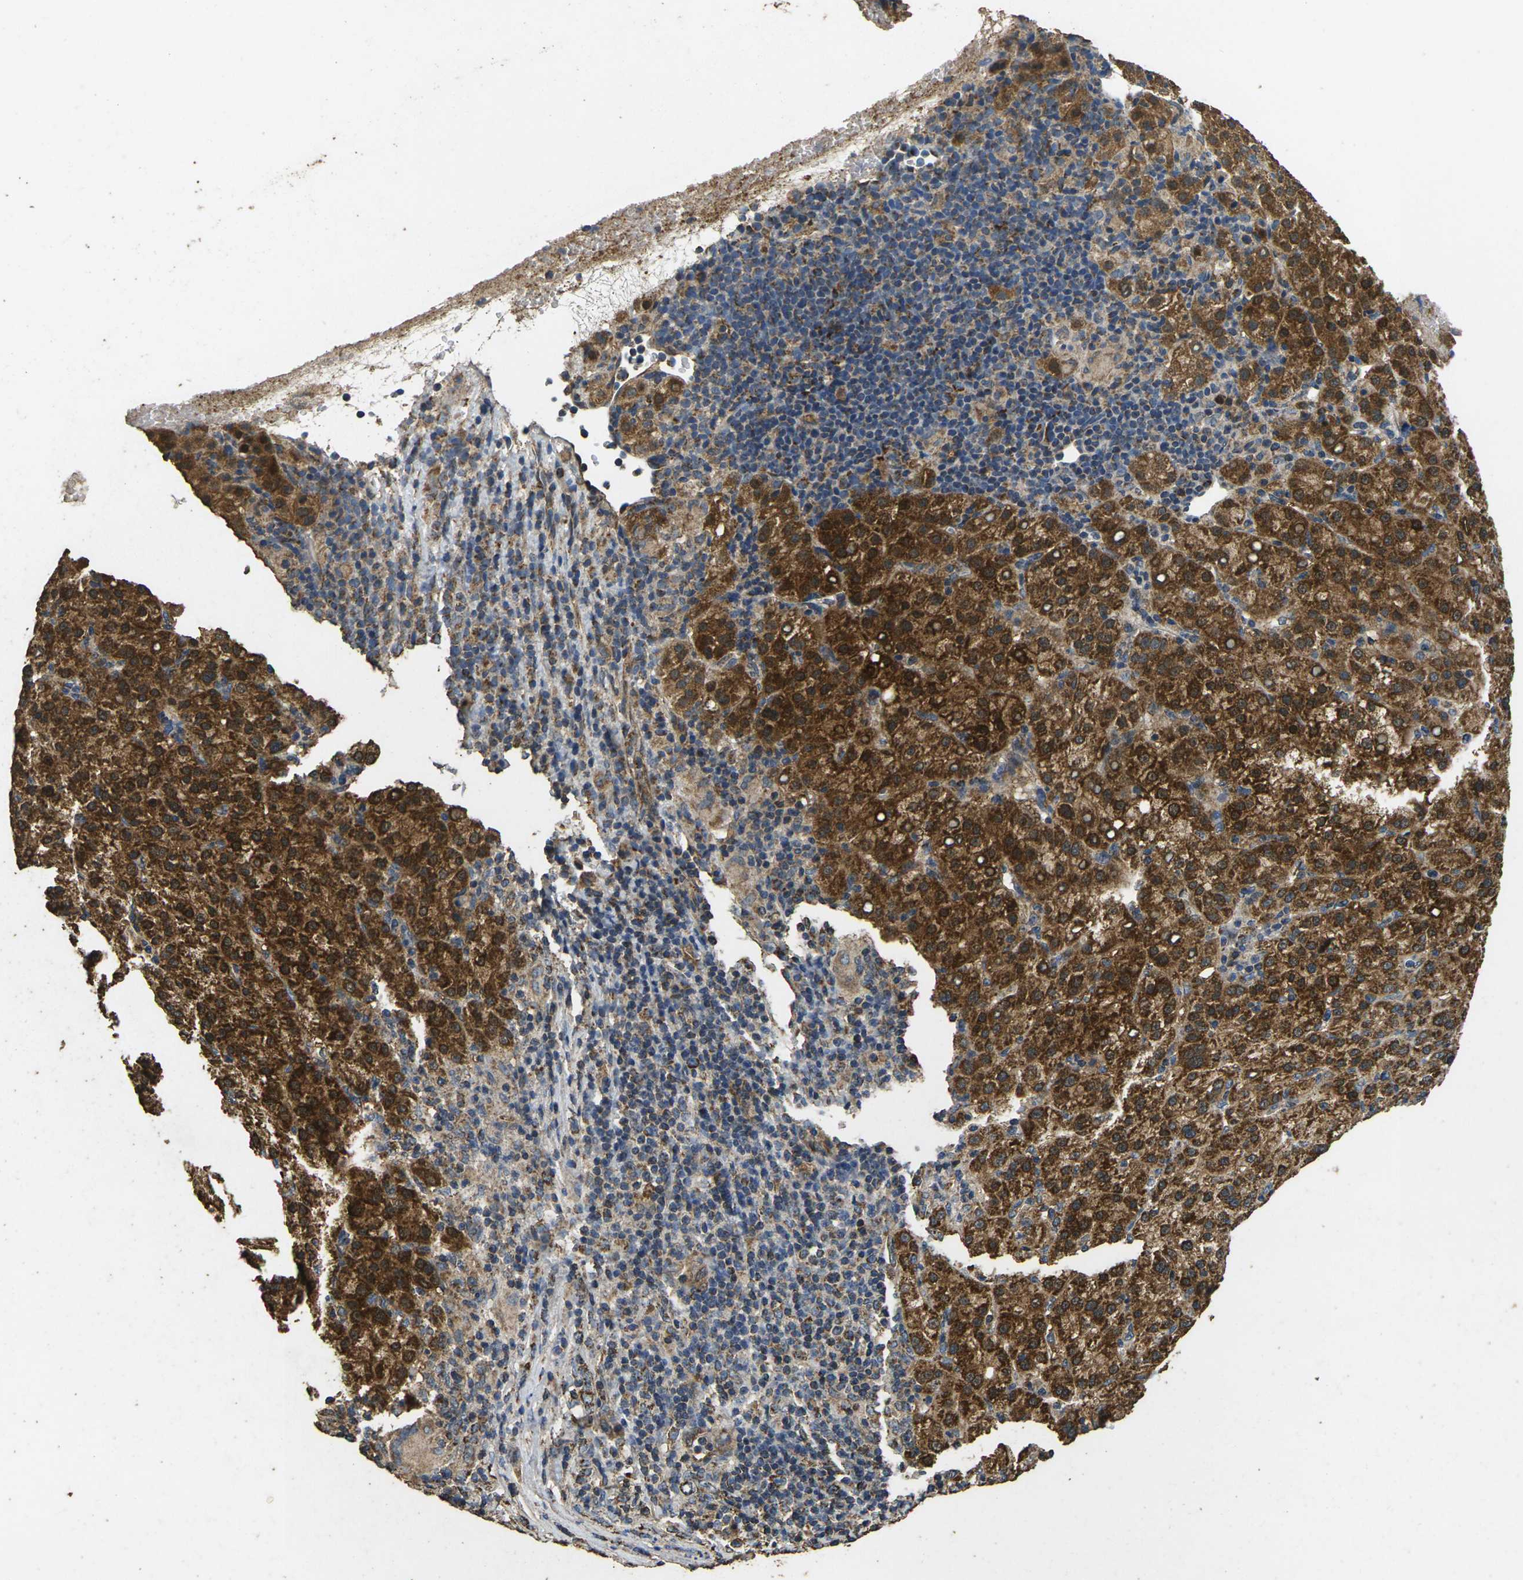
{"staining": {"intensity": "strong", "quantity": ">75%", "location": "cytoplasmic/membranous"}, "tissue": "liver cancer", "cell_type": "Tumor cells", "image_type": "cancer", "snomed": [{"axis": "morphology", "description": "Carcinoma, Hepatocellular, NOS"}, {"axis": "topography", "description": "Liver"}], "caption": "Protein staining of liver cancer tissue reveals strong cytoplasmic/membranous expression in approximately >75% of tumor cells.", "gene": "MAPK11", "patient": {"sex": "female", "age": 58}}